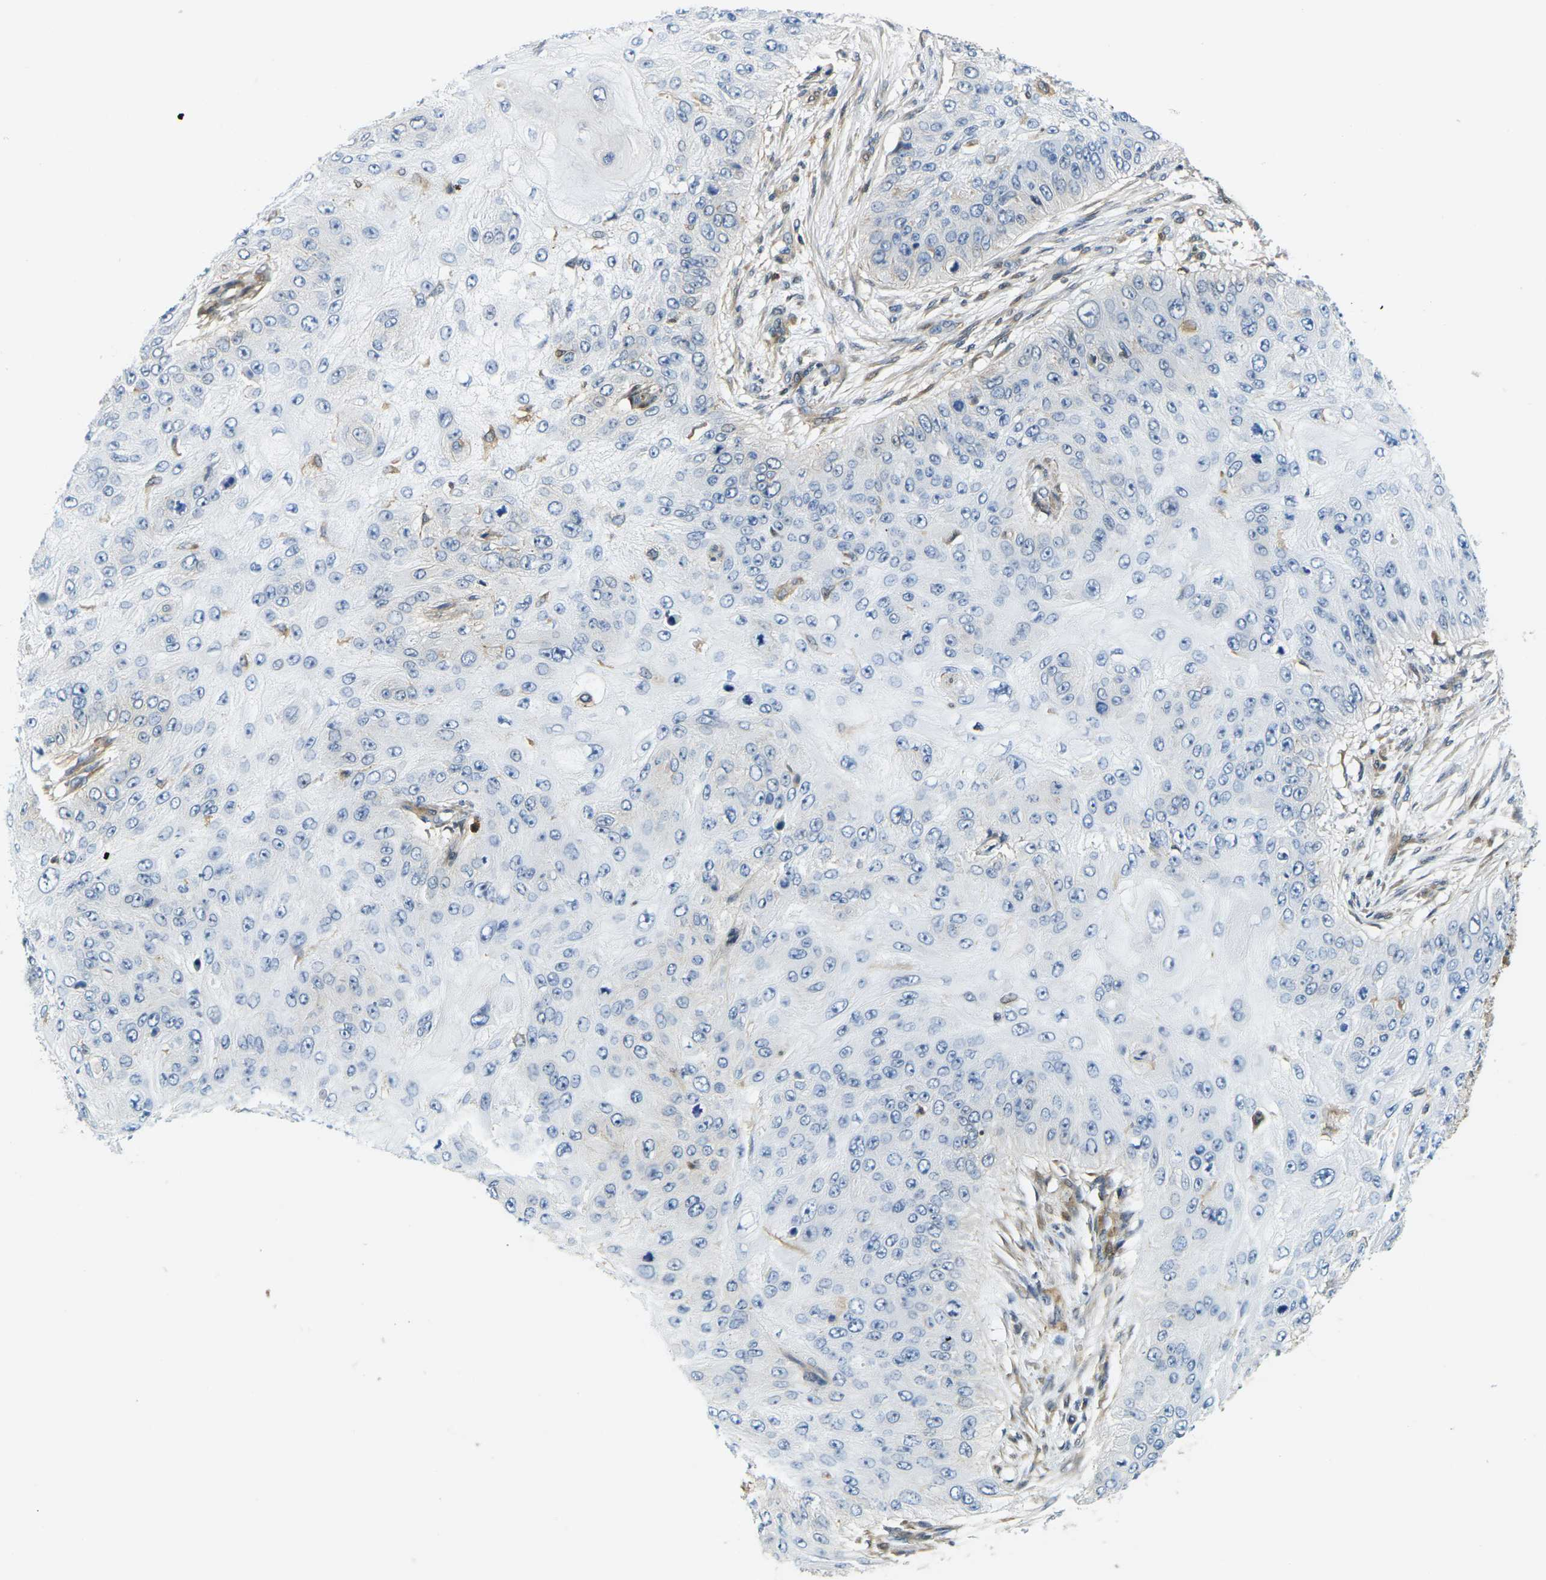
{"staining": {"intensity": "negative", "quantity": "none", "location": "none"}, "tissue": "skin cancer", "cell_type": "Tumor cells", "image_type": "cancer", "snomed": [{"axis": "morphology", "description": "Squamous cell carcinoma, NOS"}, {"axis": "topography", "description": "Skin"}], "caption": "Immunohistochemical staining of skin cancer (squamous cell carcinoma) demonstrates no significant staining in tumor cells.", "gene": "LASP1", "patient": {"sex": "female", "age": 80}}